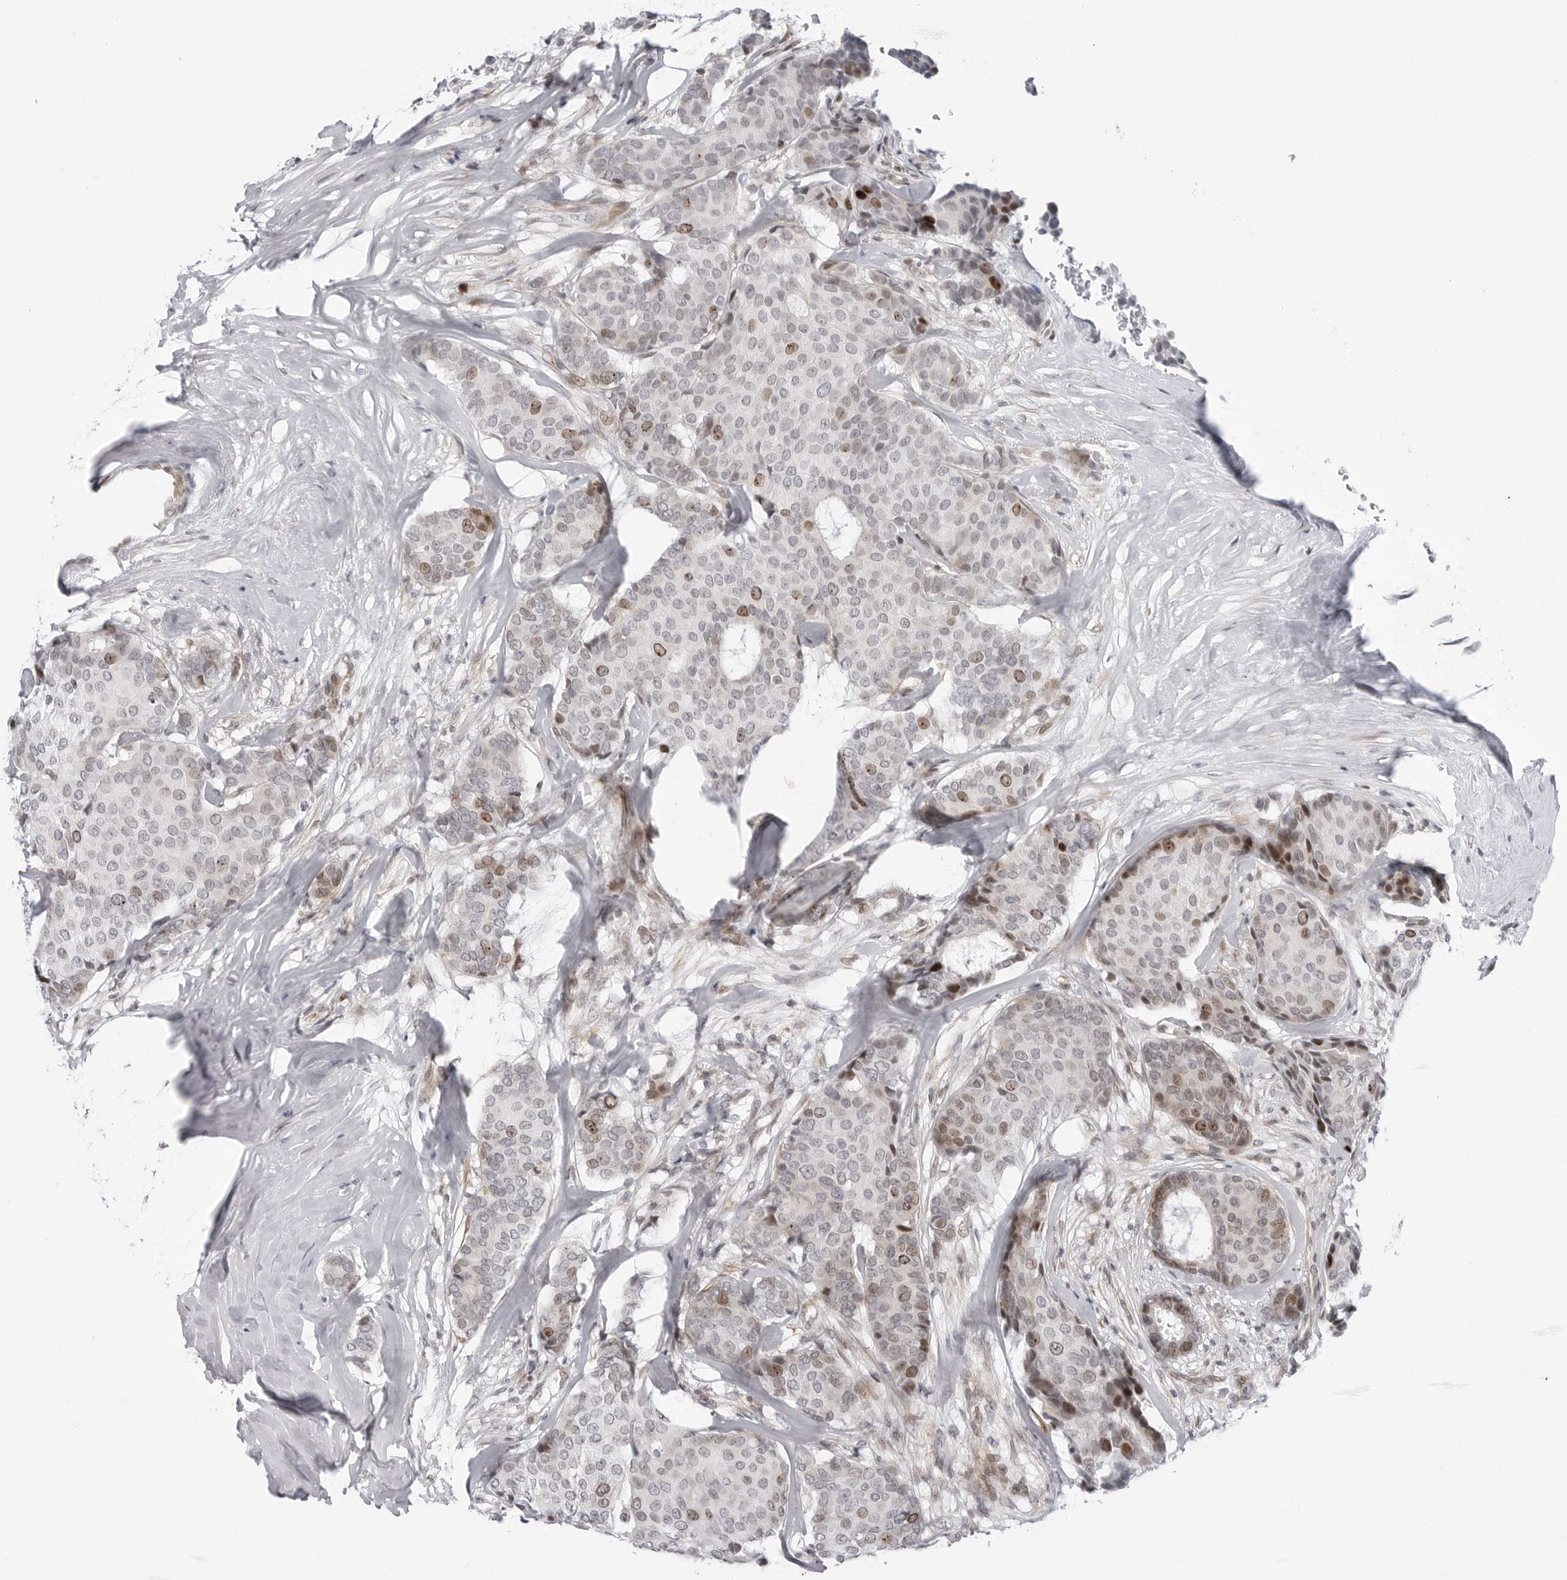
{"staining": {"intensity": "moderate", "quantity": "25%-75%", "location": "nuclear"}, "tissue": "breast cancer", "cell_type": "Tumor cells", "image_type": "cancer", "snomed": [{"axis": "morphology", "description": "Duct carcinoma"}, {"axis": "topography", "description": "Breast"}], "caption": "Invasive ductal carcinoma (breast) tissue shows moderate nuclear positivity in approximately 25%-75% of tumor cells", "gene": "FAM135B", "patient": {"sex": "female", "age": 75}}